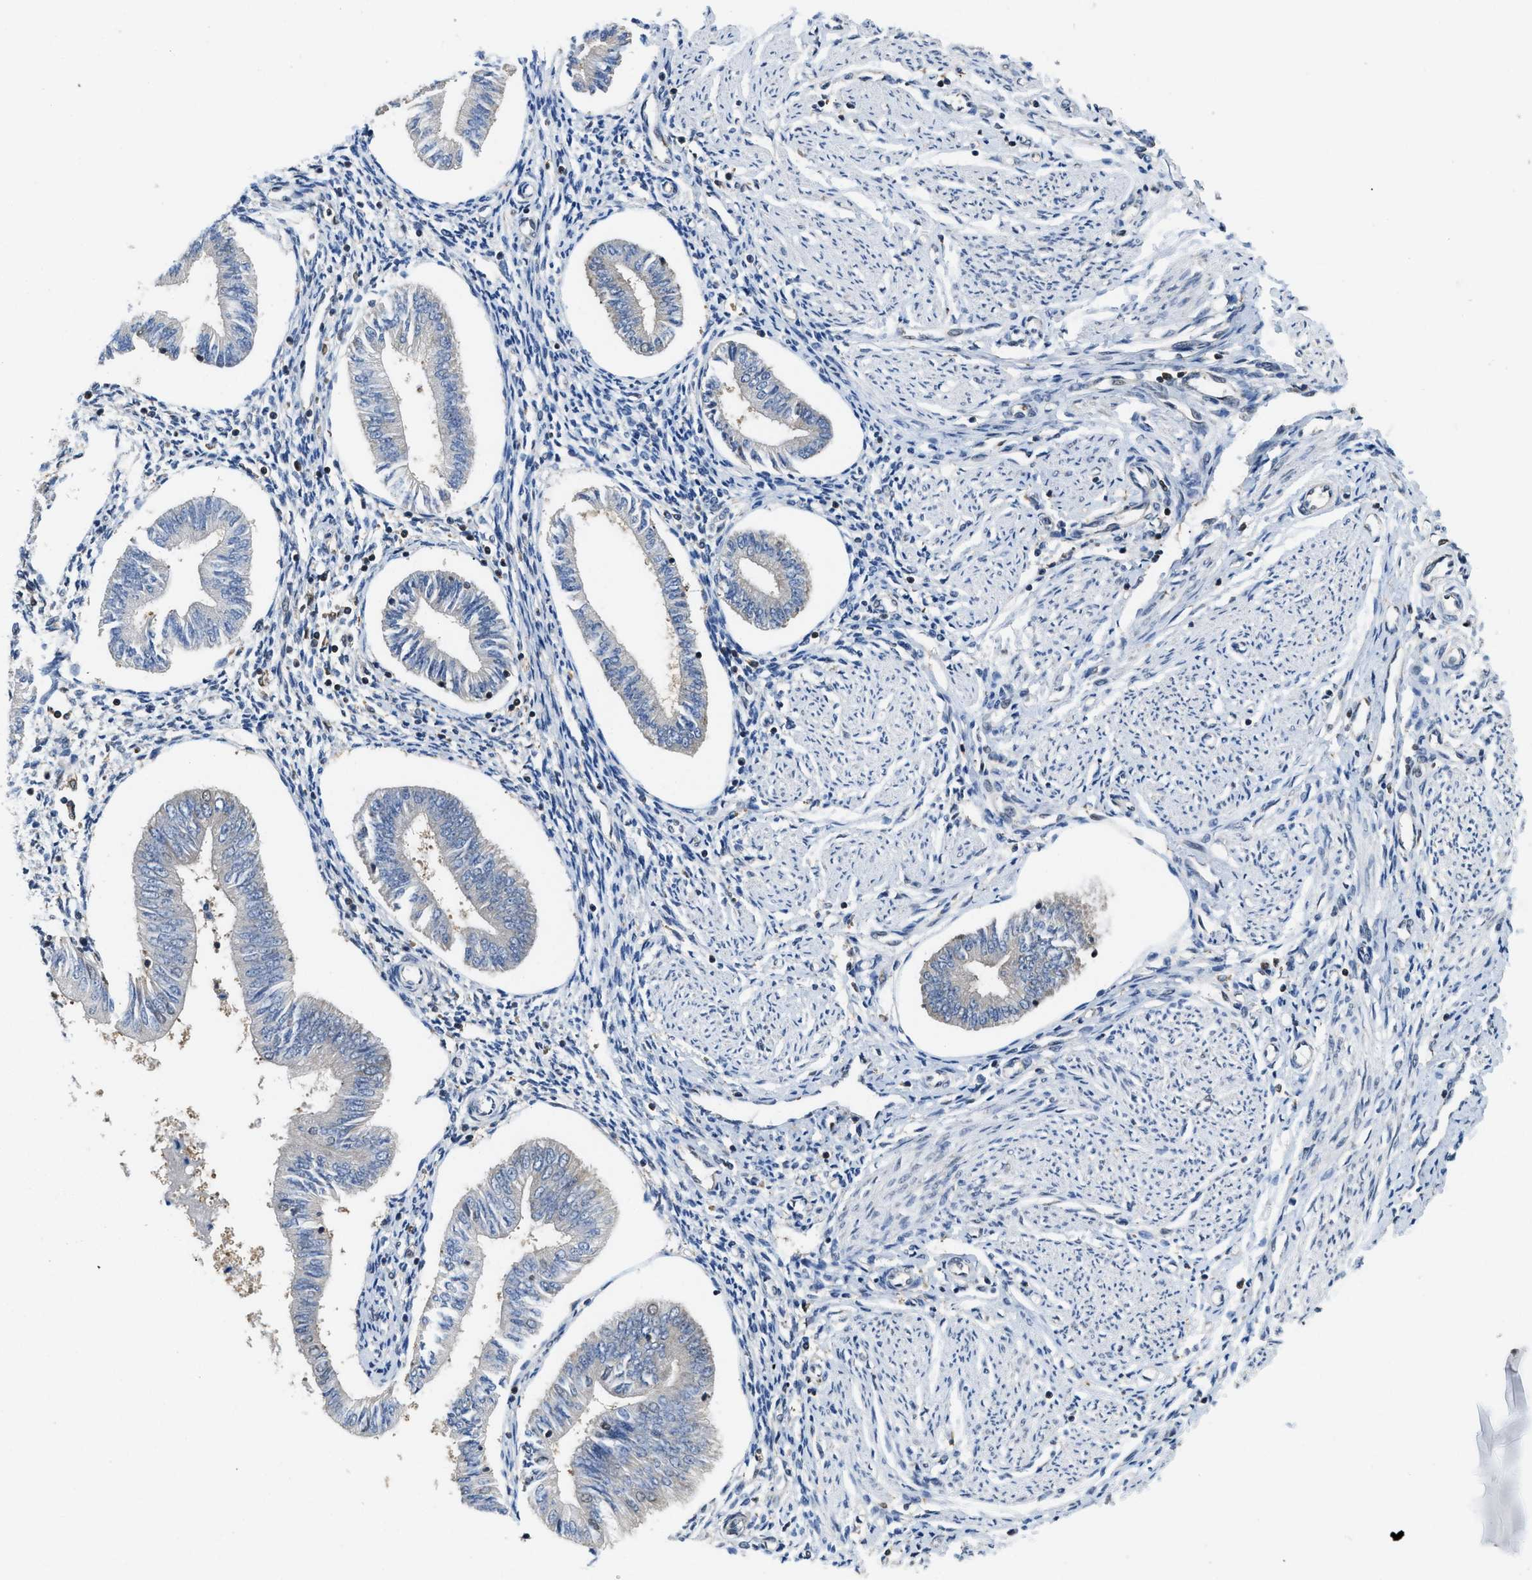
{"staining": {"intensity": "negative", "quantity": "none", "location": "none"}, "tissue": "endometrium", "cell_type": "Cells in endometrial stroma", "image_type": "normal", "snomed": [{"axis": "morphology", "description": "Normal tissue, NOS"}, {"axis": "topography", "description": "Endometrium"}], "caption": "The photomicrograph displays no significant expression in cells in endometrial stroma of endometrium.", "gene": "ATF7IP", "patient": {"sex": "female", "age": 50}}